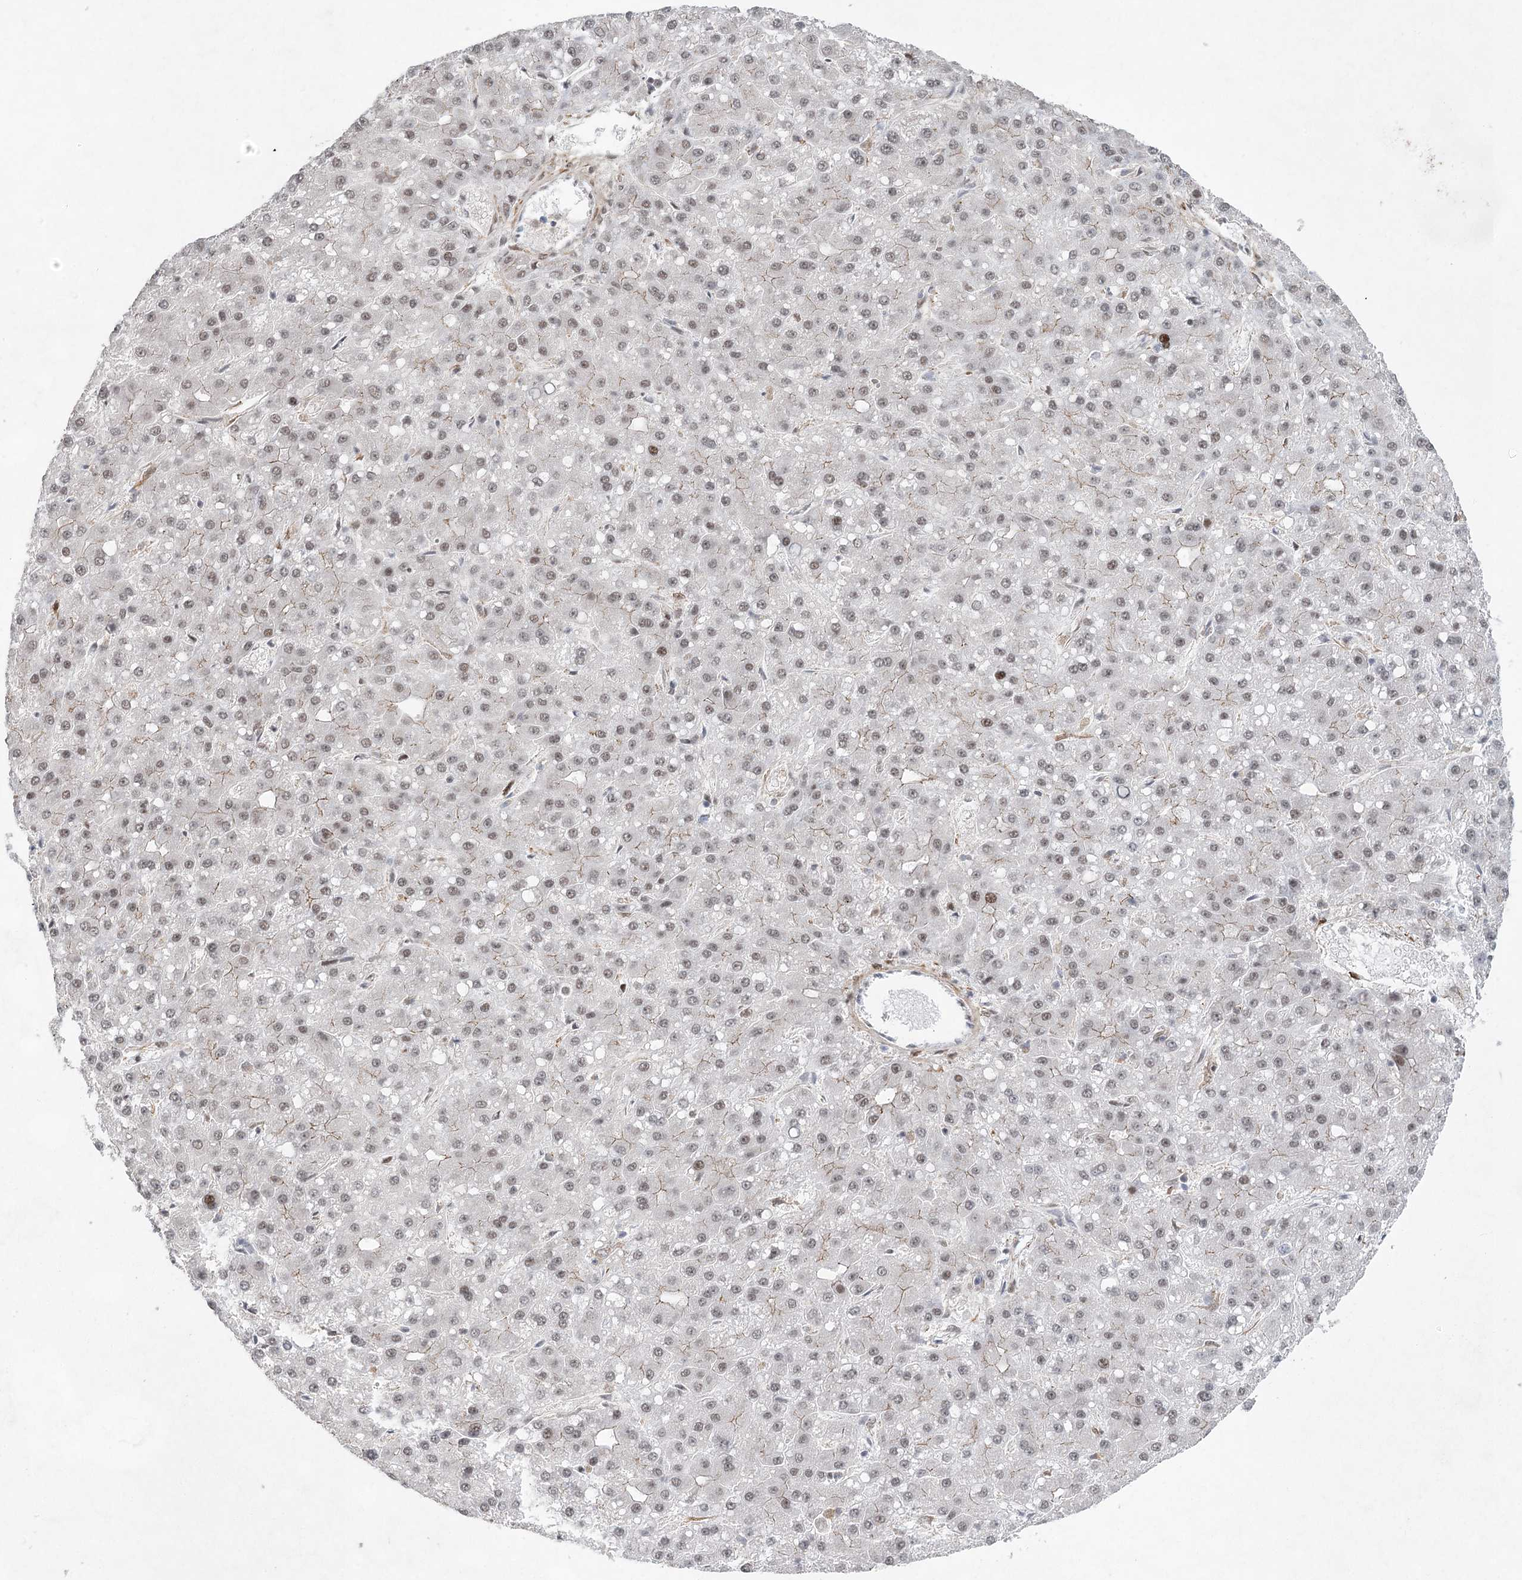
{"staining": {"intensity": "weak", "quantity": "25%-75%", "location": "cytoplasmic/membranous,nuclear"}, "tissue": "liver cancer", "cell_type": "Tumor cells", "image_type": "cancer", "snomed": [{"axis": "morphology", "description": "Carcinoma, Hepatocellular, NOS"}, {"axis": "topography", "description": "Liver"}], "caption": "High-magnification brightfield microscopy of hepatocellular carcinoma (liver) stained with DAB (brown) and counterstained with hematoxylin (blue). tumor cells exhibit weak cytoplasmic/membranous and nuclear expression is appreciated in approximately25%-75% of cells. (DAB (3,3'-diaminobenzidine) IHC with brightfield microscopy, high magnification).", "gene": "ZCCHC8", "patient": {"sex": "male", "age": 67}}